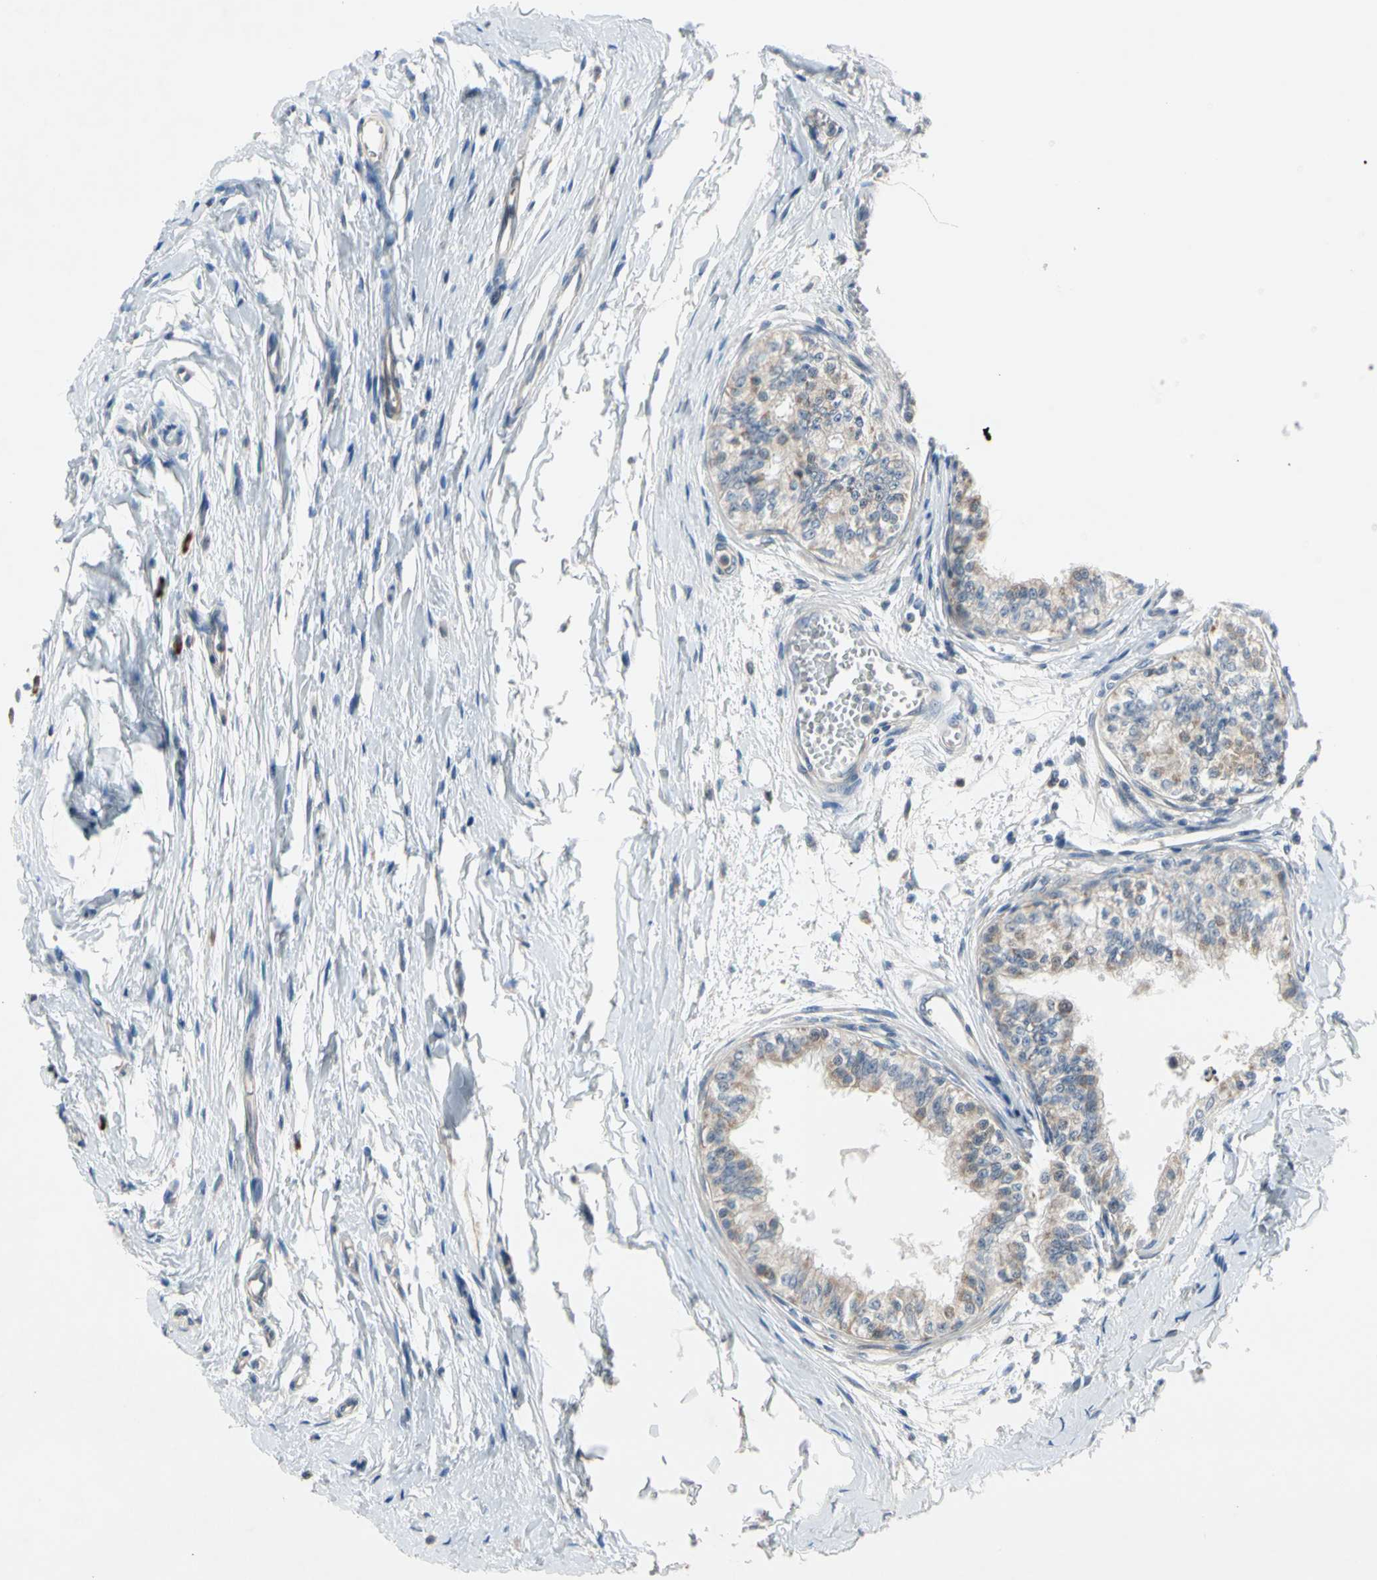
{"staining": {"intensity": "weak", "quantity": ">75%", "location": "cytoplasmic/membranous"}, "tissue": "epididymis", "cell_type": "Glandular cells", "image_type": "normal", "snomed": [{"axis": "morphology", "description": "Normal tissue, NOS"}, {"axis": "morphology", "description": "Adenocarcinoma, metastatic, NOS"}, {"axis": "topography", "description": "Testis"}, {"axis": "topography", "description": "Epididymis"}], "caption": "Immunohistochemical staining of unremarkable epididymis exhibits low levels of weak cytoplasmic/membranous positivity in approximately >75% of glandular cells. The staining is performed using DAB (3,3'-diaminobenzidine) brown chromogen to label protein expression. The nuclei are counter-stained blue using hematoxylin.", "gene": "MARK1", "patient": {"sex": "male", "age": 26}}